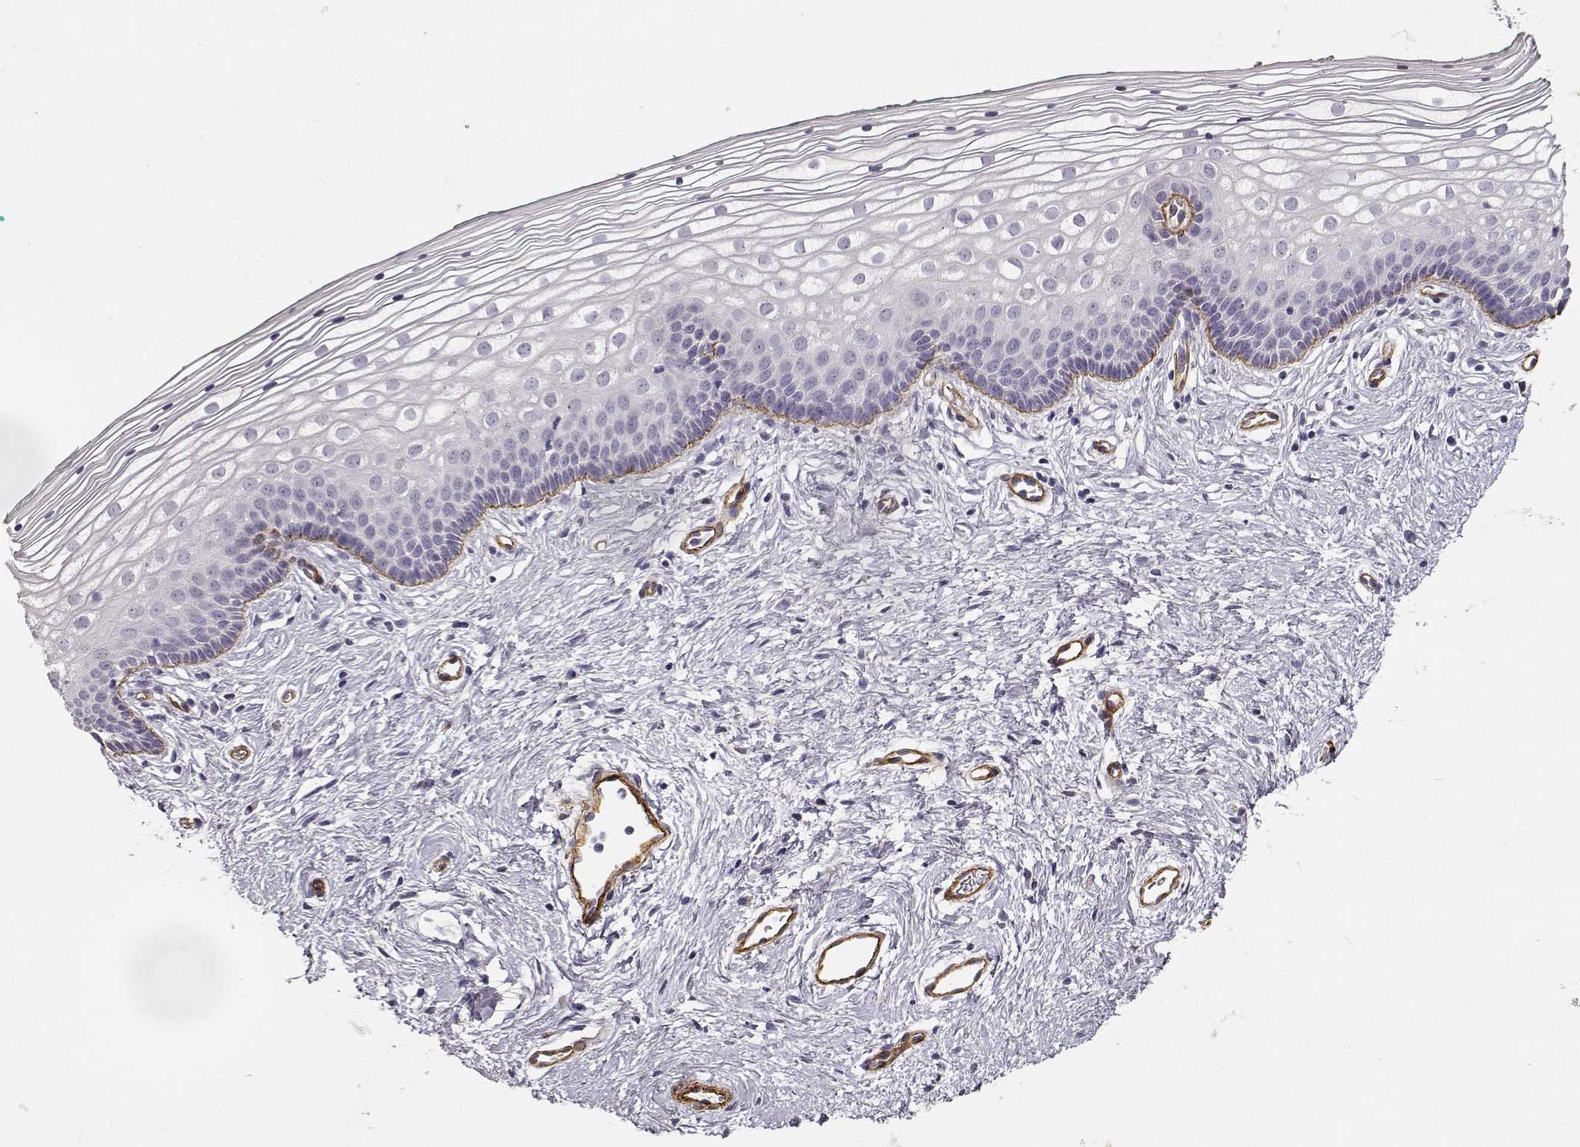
{"staining": {"intensity": "negative", "quantity": "none", "location": "none"}, "tissue": "vagina", "cell_type": "Squamous epithelial cells", "image_type": "normal", "snomed": [{"axis": "morphology", "description": "Normal tissue, NOS"}, {"axis": "topography", "description": "Vagina"}], "caption": "Vagina was stained to show a protein in brown. There is no significant staining in squamous epithelial cells. (DAB immunohistochemistry, high magnification).", "gene": "LAMC1", "patient": {"sex": "female", "age": 36}}